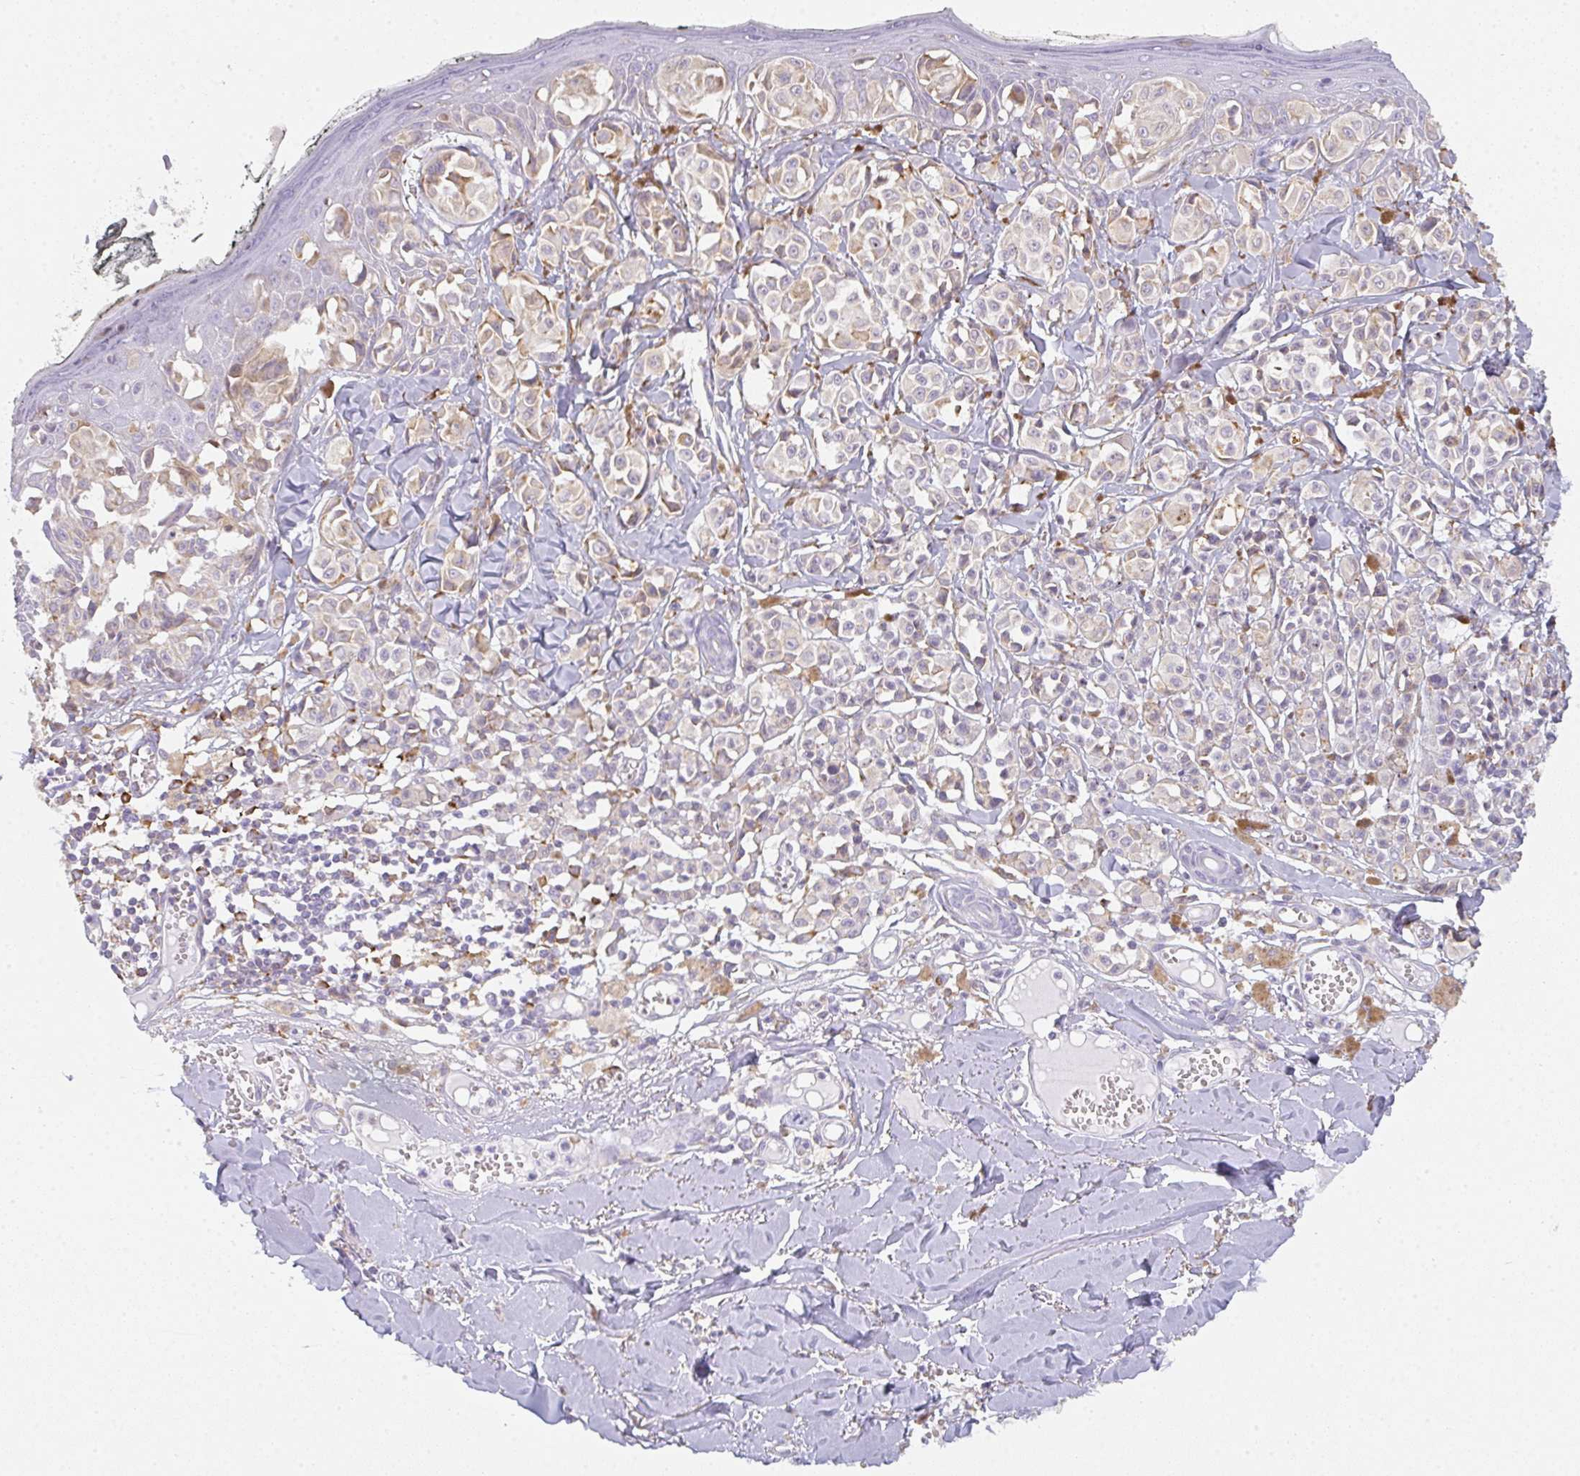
{"staining": {"intensity": "weak", "quantity": "<25%", "location": "cytoplasmic/membranous"}, "tissue": "melanoma", "cell_type": "Tumor cells", "image_type": "cancer", "snomed": [{"axis": "morphology", "description": "Malignant melanoma, NOS"}, {"axis": "topography", "description": "Skin"}], "caption": "Tumor cells are negative for brown protein staining in melanoma.", "gene": "DOK4", "patient": {"sex": "female", "age": 43}}